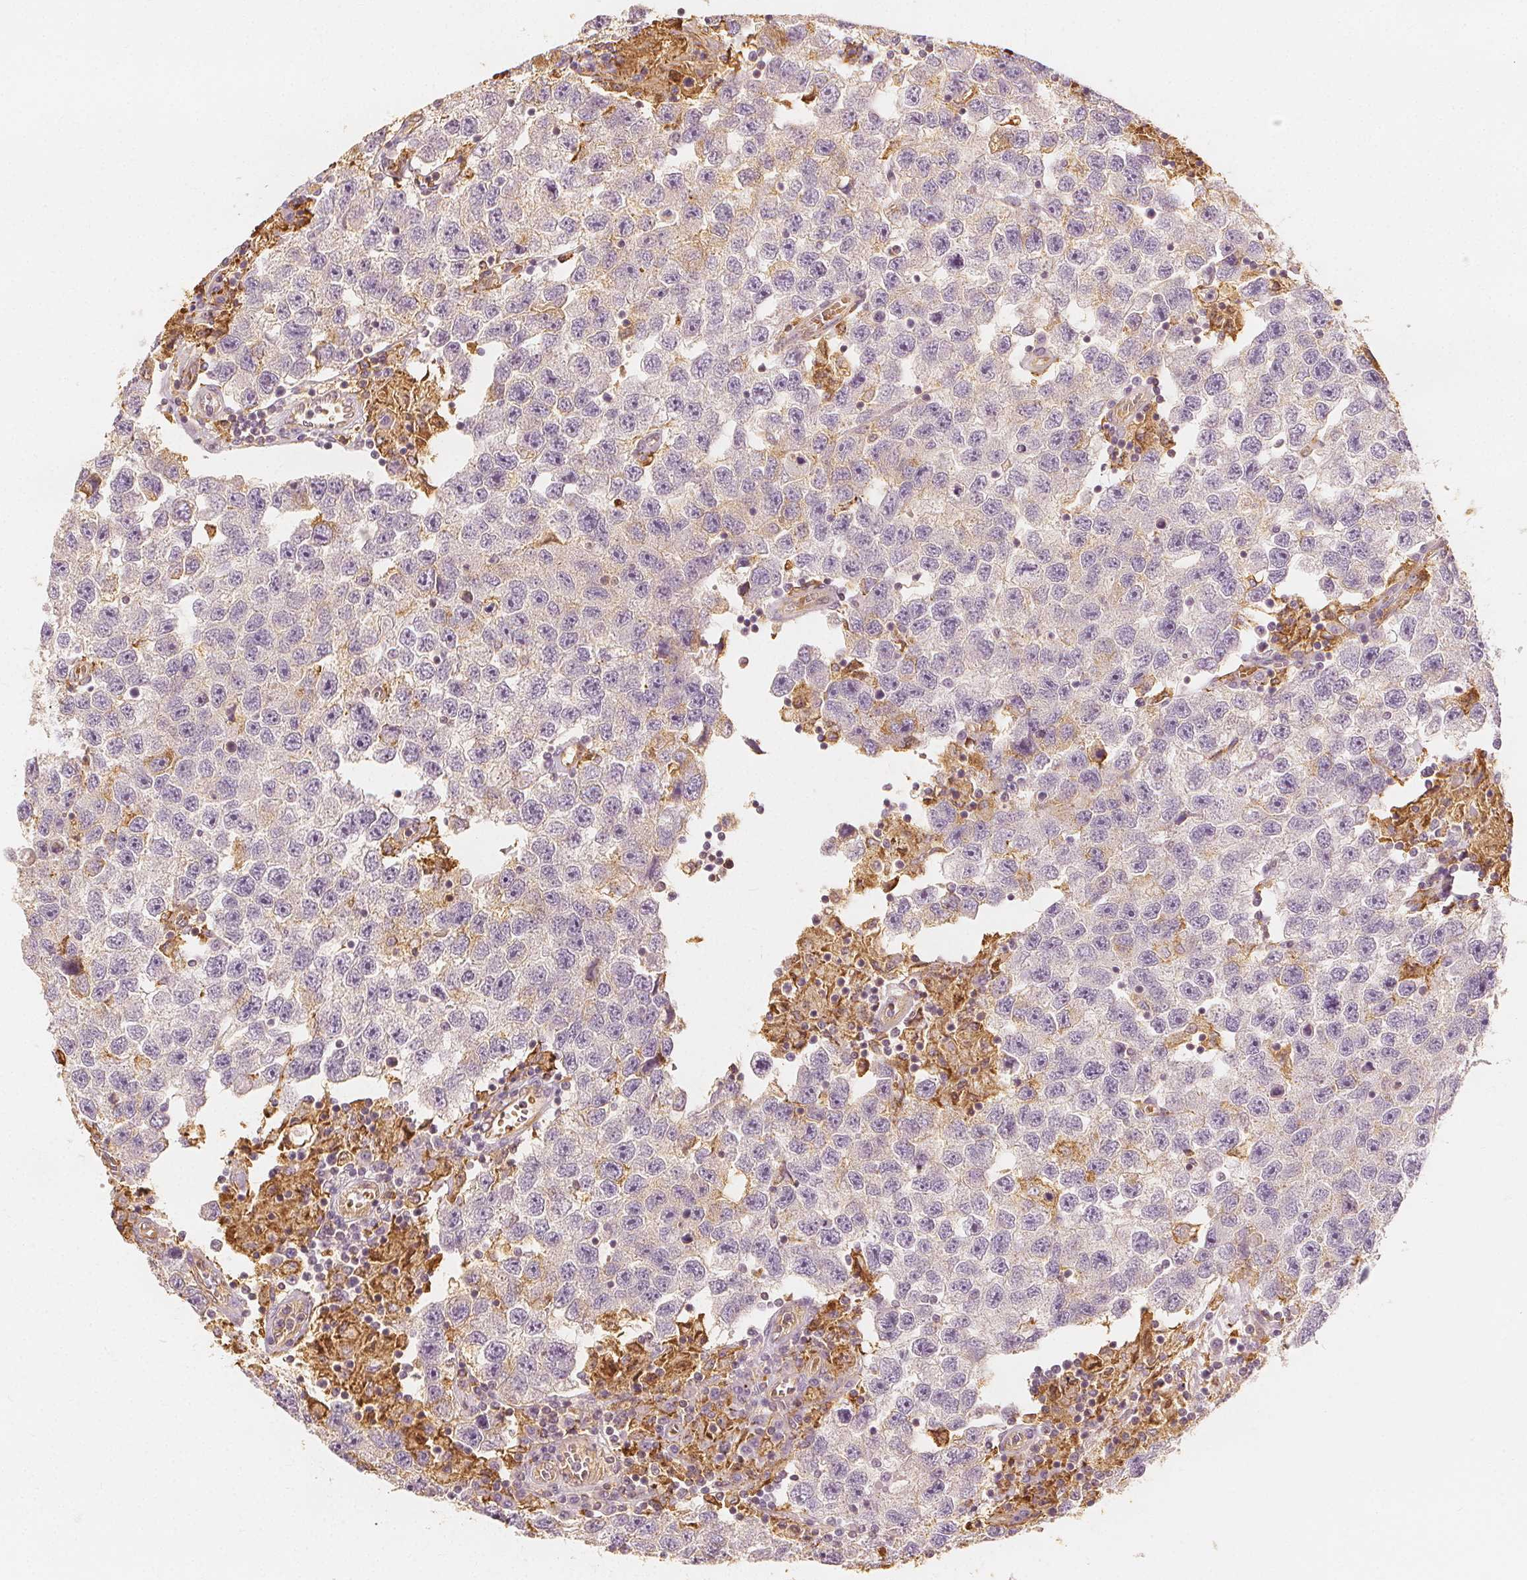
{"staining": {"intensity": "negative", "quantity": "none", "location": "none"}, "tissue": "testis cancer", "cell_type": "Tumor cells", "image_type": "cancer", "snomed": [{"axis": "morphology", "description": "Seminoma, NOS"}, {"axis": "topography", "description": "Testis"}], "caption": "The micrograph exhibits no significant expression in tumor cells of testis cancer (seminoma). (Brightfield microscopy of DAB immunohistochemistry at high magnification).", "gene": "ARHGAP26", "patient": {"sex": "male", "age": 26}}